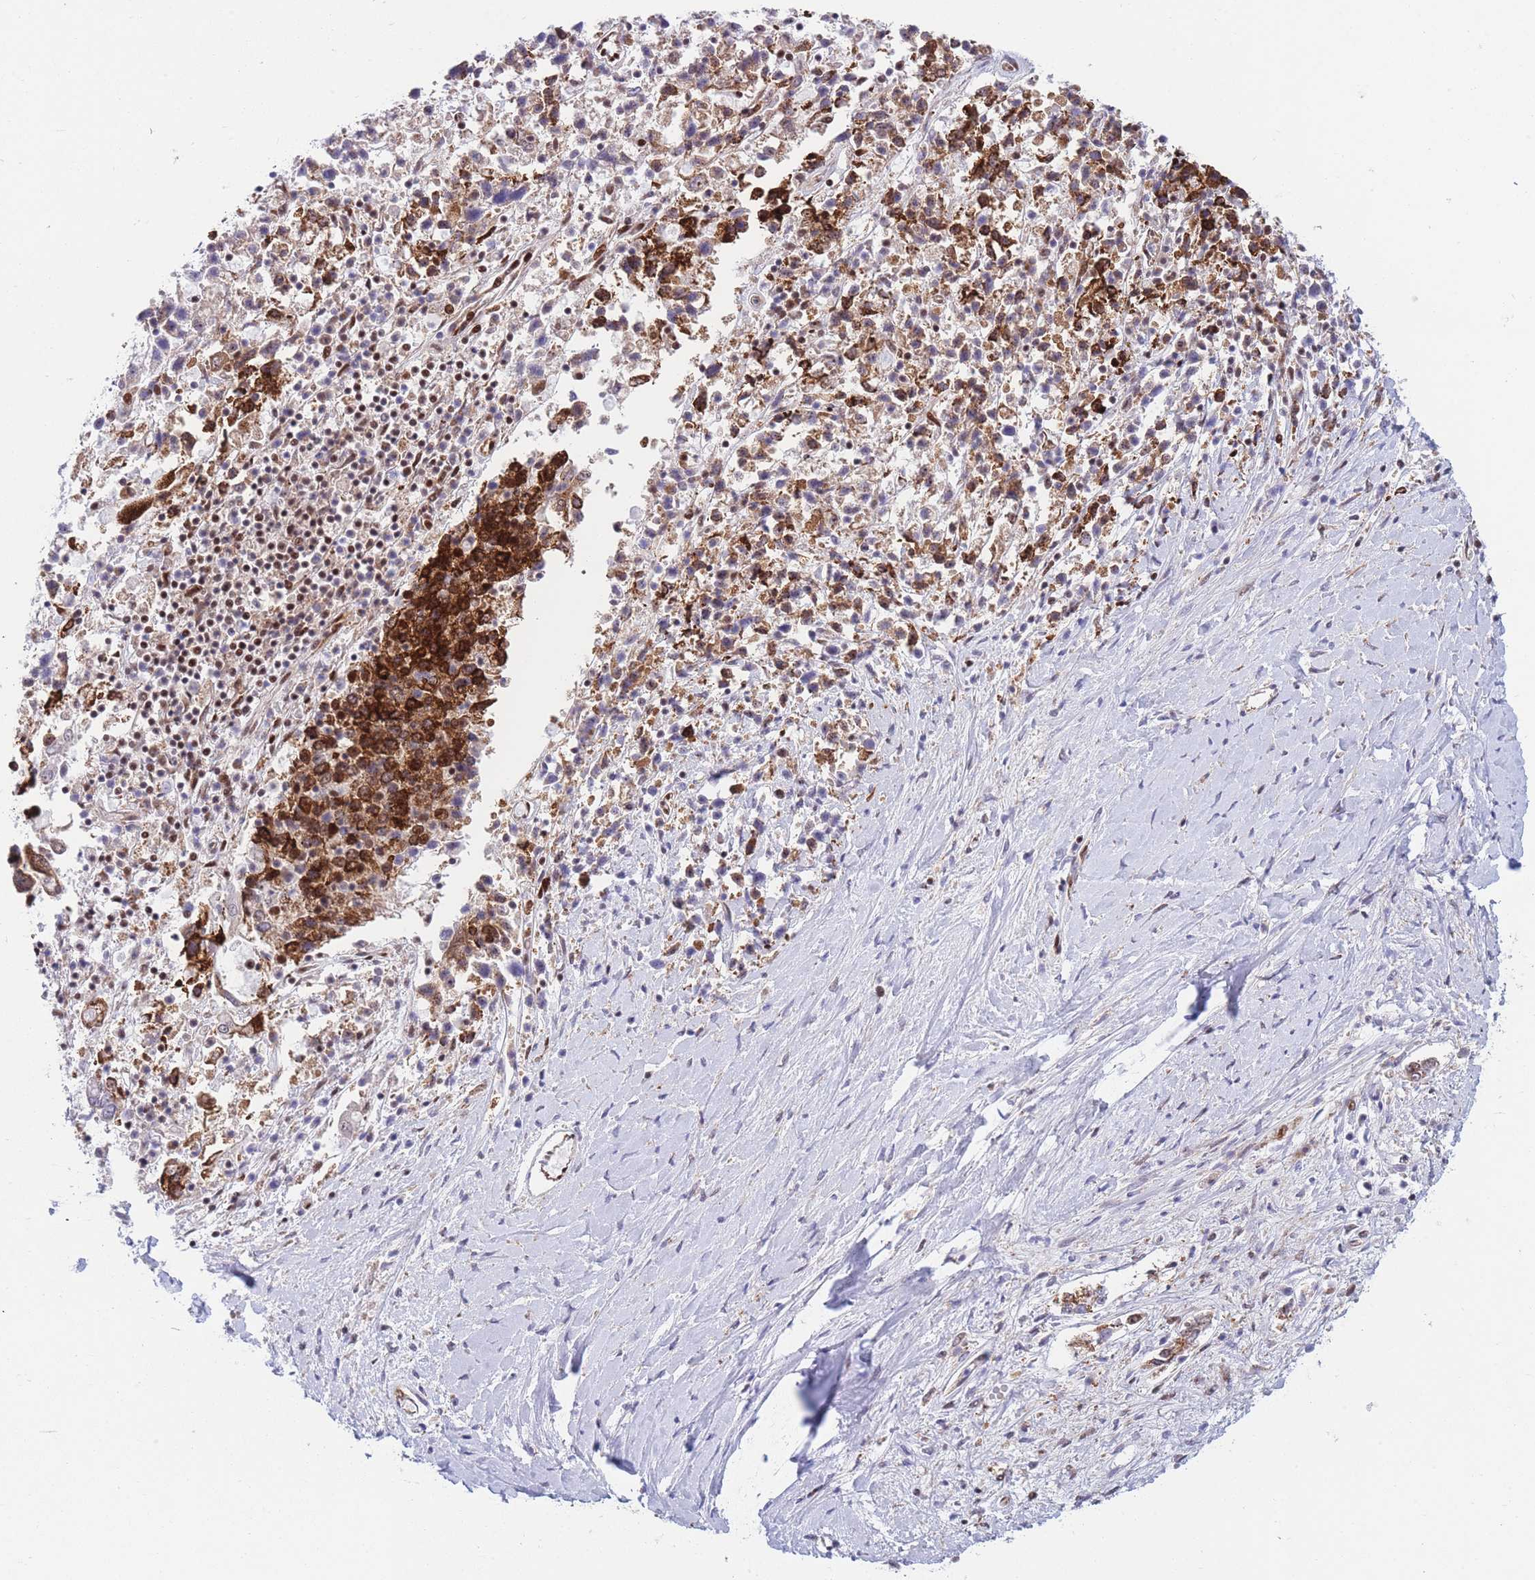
{"staining": {"intensity": "strong", "quantity": "<25%", "location": "cytoplasmic/membranous,nuclear"}, "tissue": "ovarian cancer", "cell_type": "Tumor cells", "image_type": "cancer", "snomed": [{"axis": "morphology", "description": "Carcinoma, endometroid"}, {"axis": "topography", "description": "Ovary"}], "caption": "Ovarian endometroid carcinoma stained for a protein (brown) displays strong cytoplasmic/membranous and nuclear positive positivity in about <25% of tumor cells.", "gene": "DNAJC3", "patient": {"sex": "female", "age": 62}}